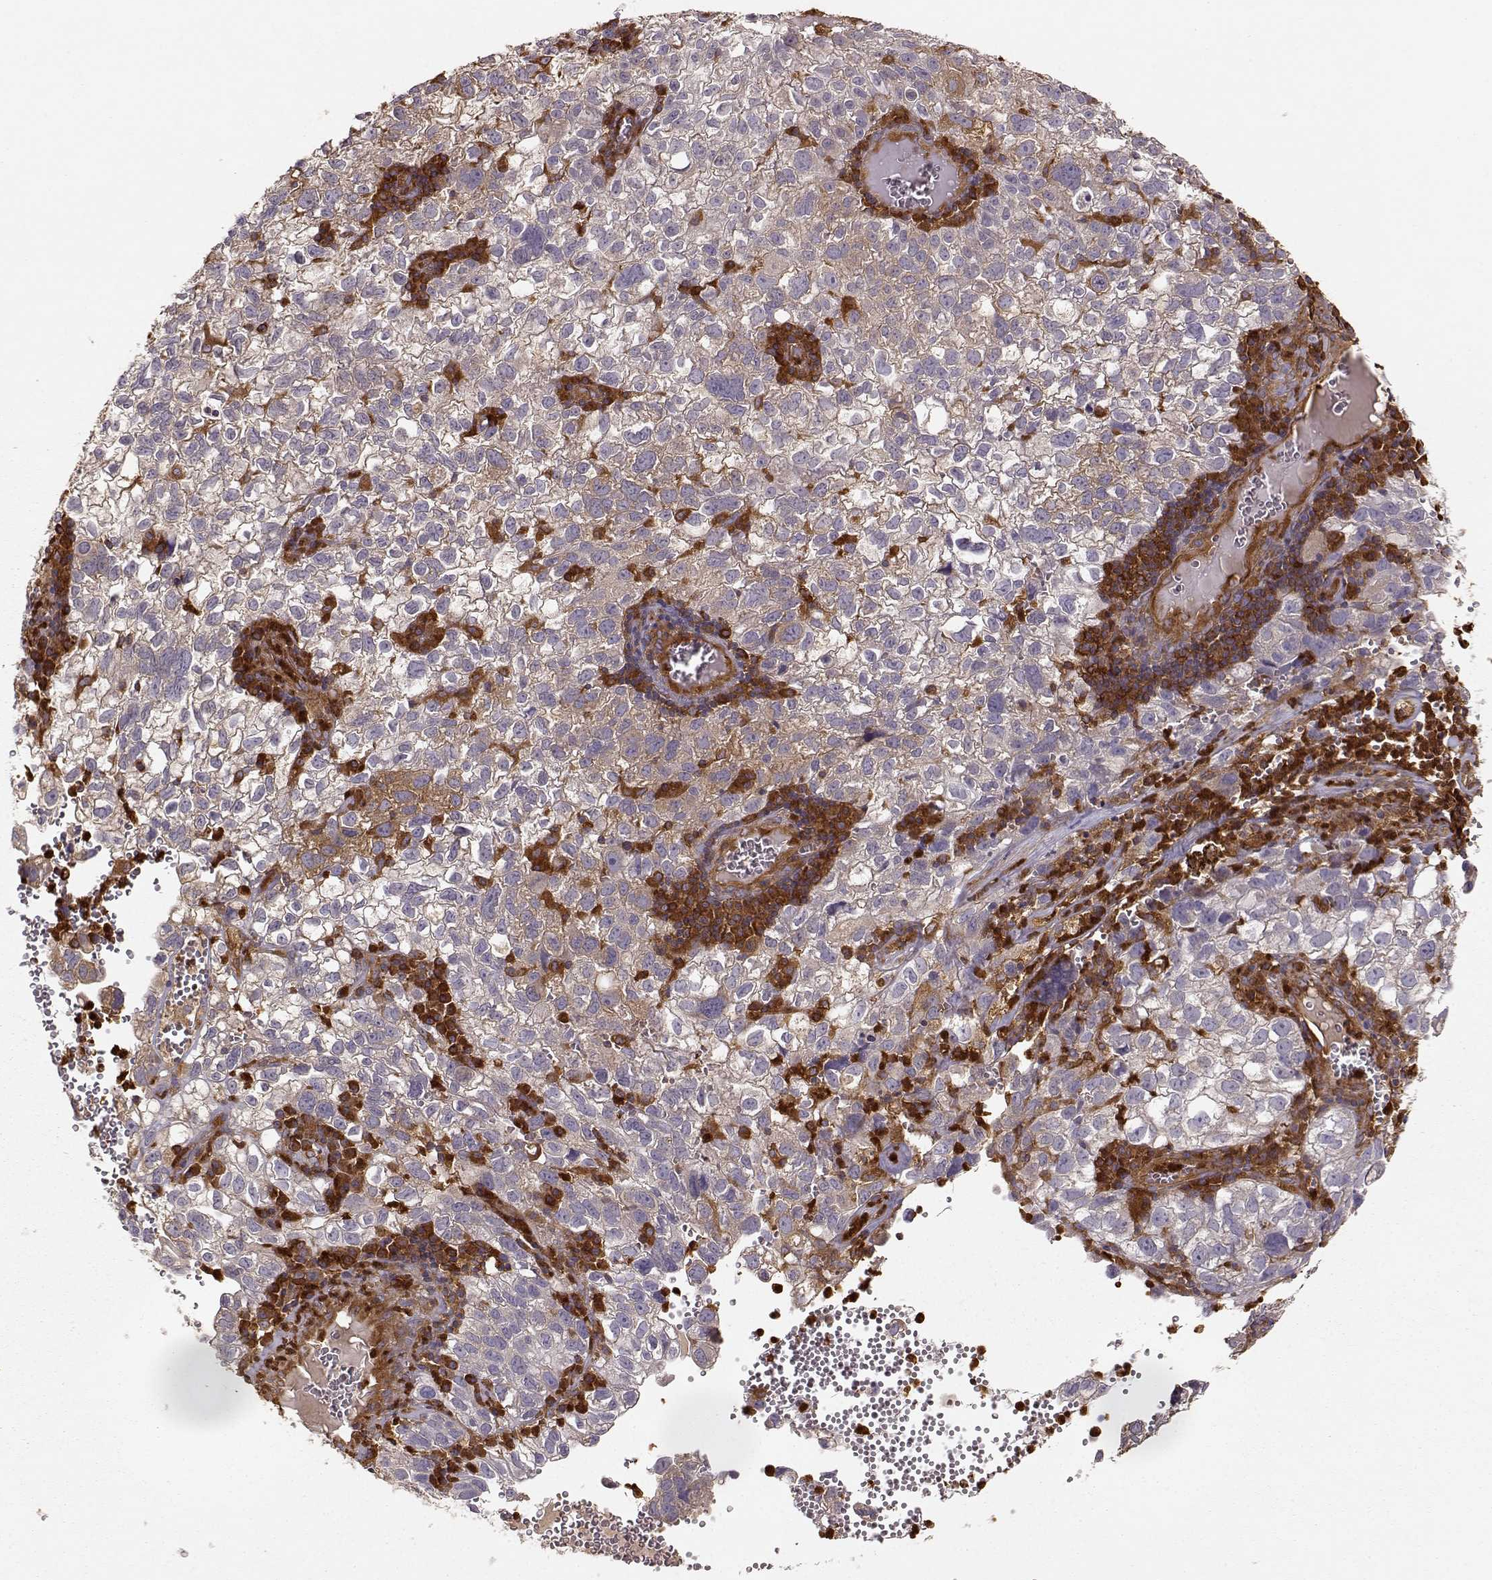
{"staining": {"intensity": "weak", "quantity": ">75%", "location": "cytoplasmic/membranous"}, "tissue": "cervical cancer", "cell_type": "Tumor cells", "image_type": "cancer", "snomed": [{"axis": "morphology", "description": "Squamous cell carcinoma, NOS"}, {"axis": "topography", "description": "Cervix"}], "caption": "Protein staining shows weak cytoplasmic/membranous expression in about >75% of tumor cells in cervical squamous cell carcinoma.", "gene": "ARHGEF2", "patient": {"sex": "female", "age": 55}}